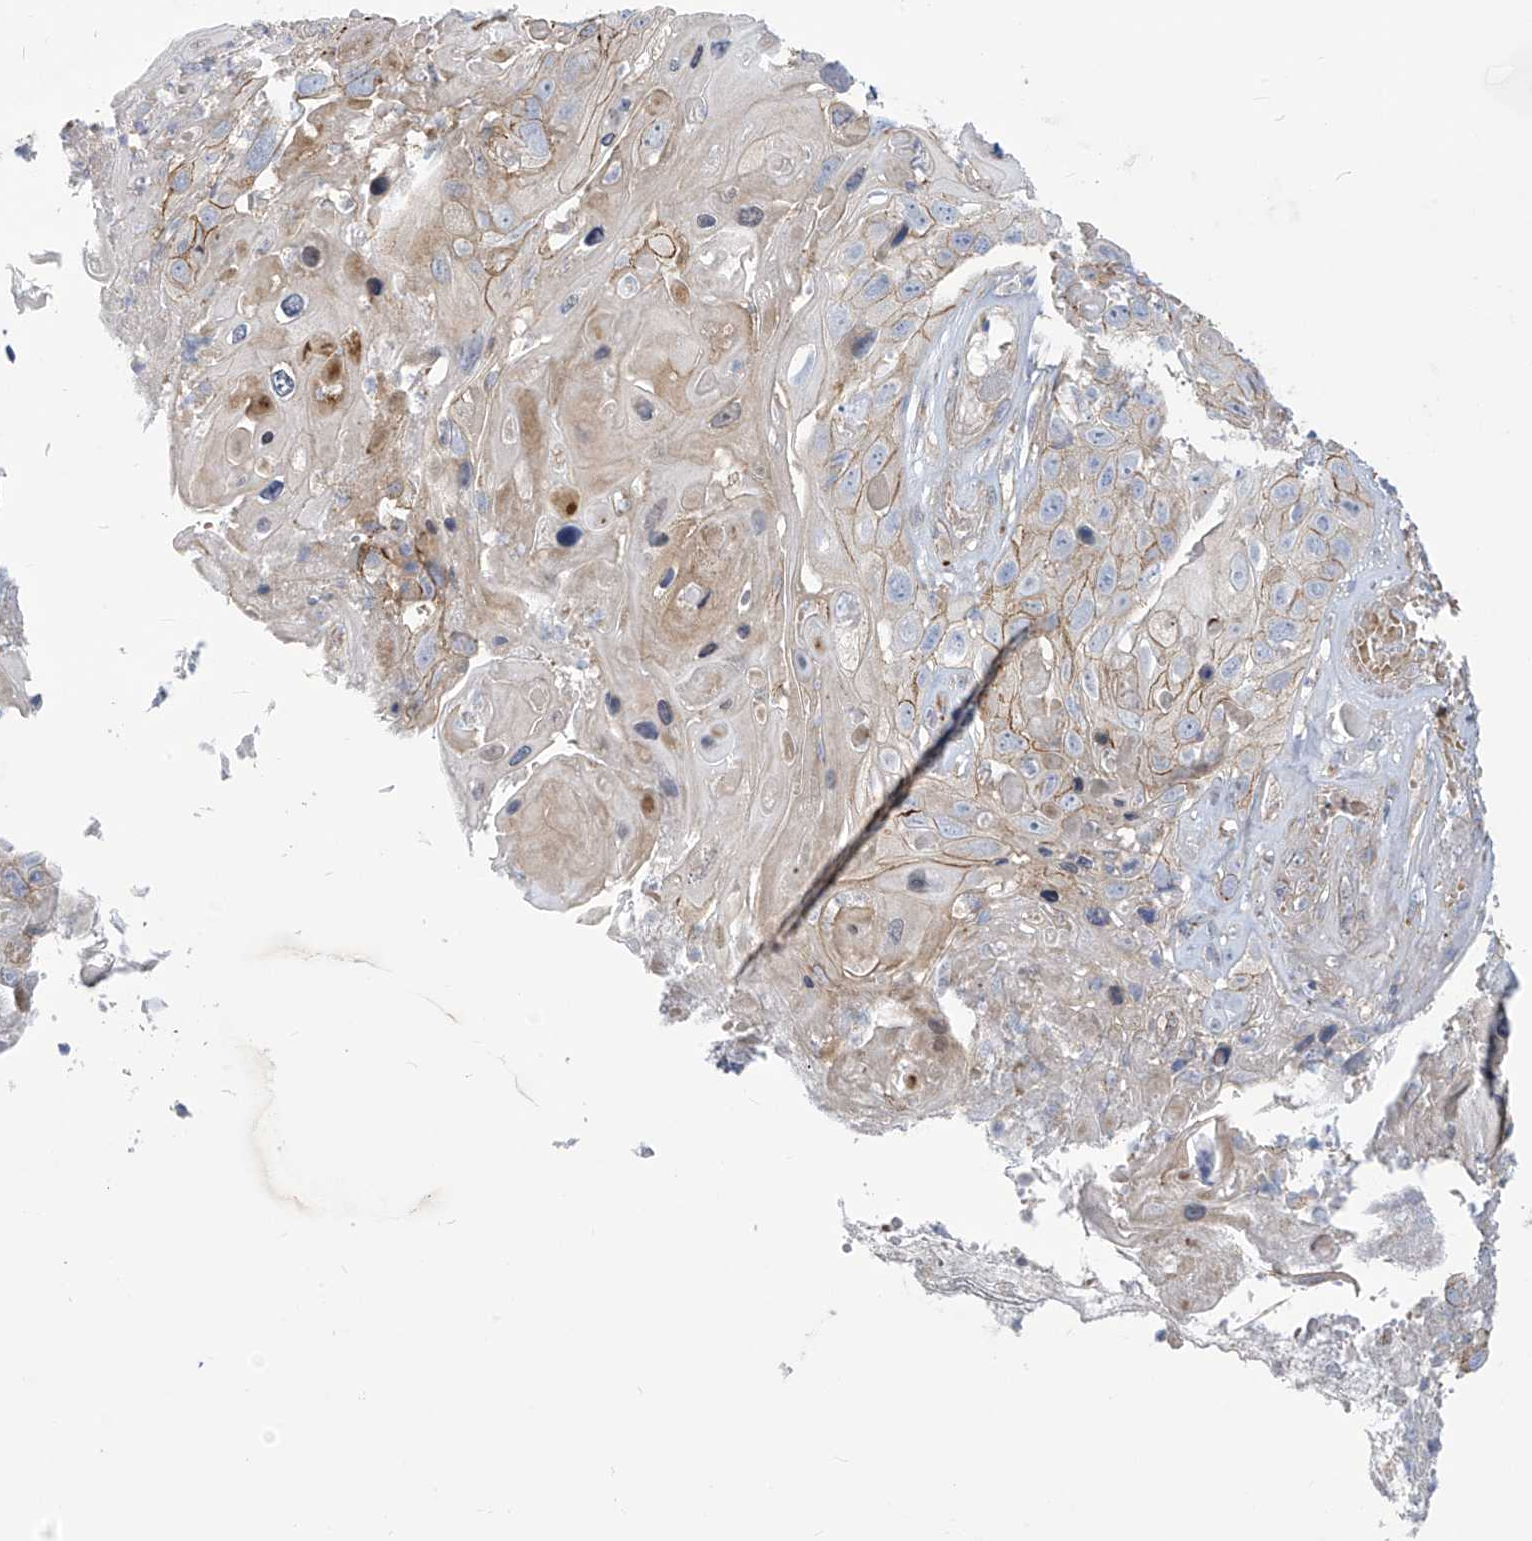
{"staining": {"intensity": "weak", "quantity": ">75%", "location": "cytoplasmic/membranous"}, "tissue": "skin cancer", "cell_type": "Tumor cells", "image_type": "cancer", "snomed": [{"axis": "morphology", "description": "Squamous cell carcinoma, NOS"}, {"axis": "topography", "description": "Skin"}], "caption": "Tumor cells display weak cytoplasmic/membranous expression in approximately >75% of cells in skin cancer (squamous cell carcinoma).", "gene": "ADAT2", "patient": {"sex": "male", "age": 55}}